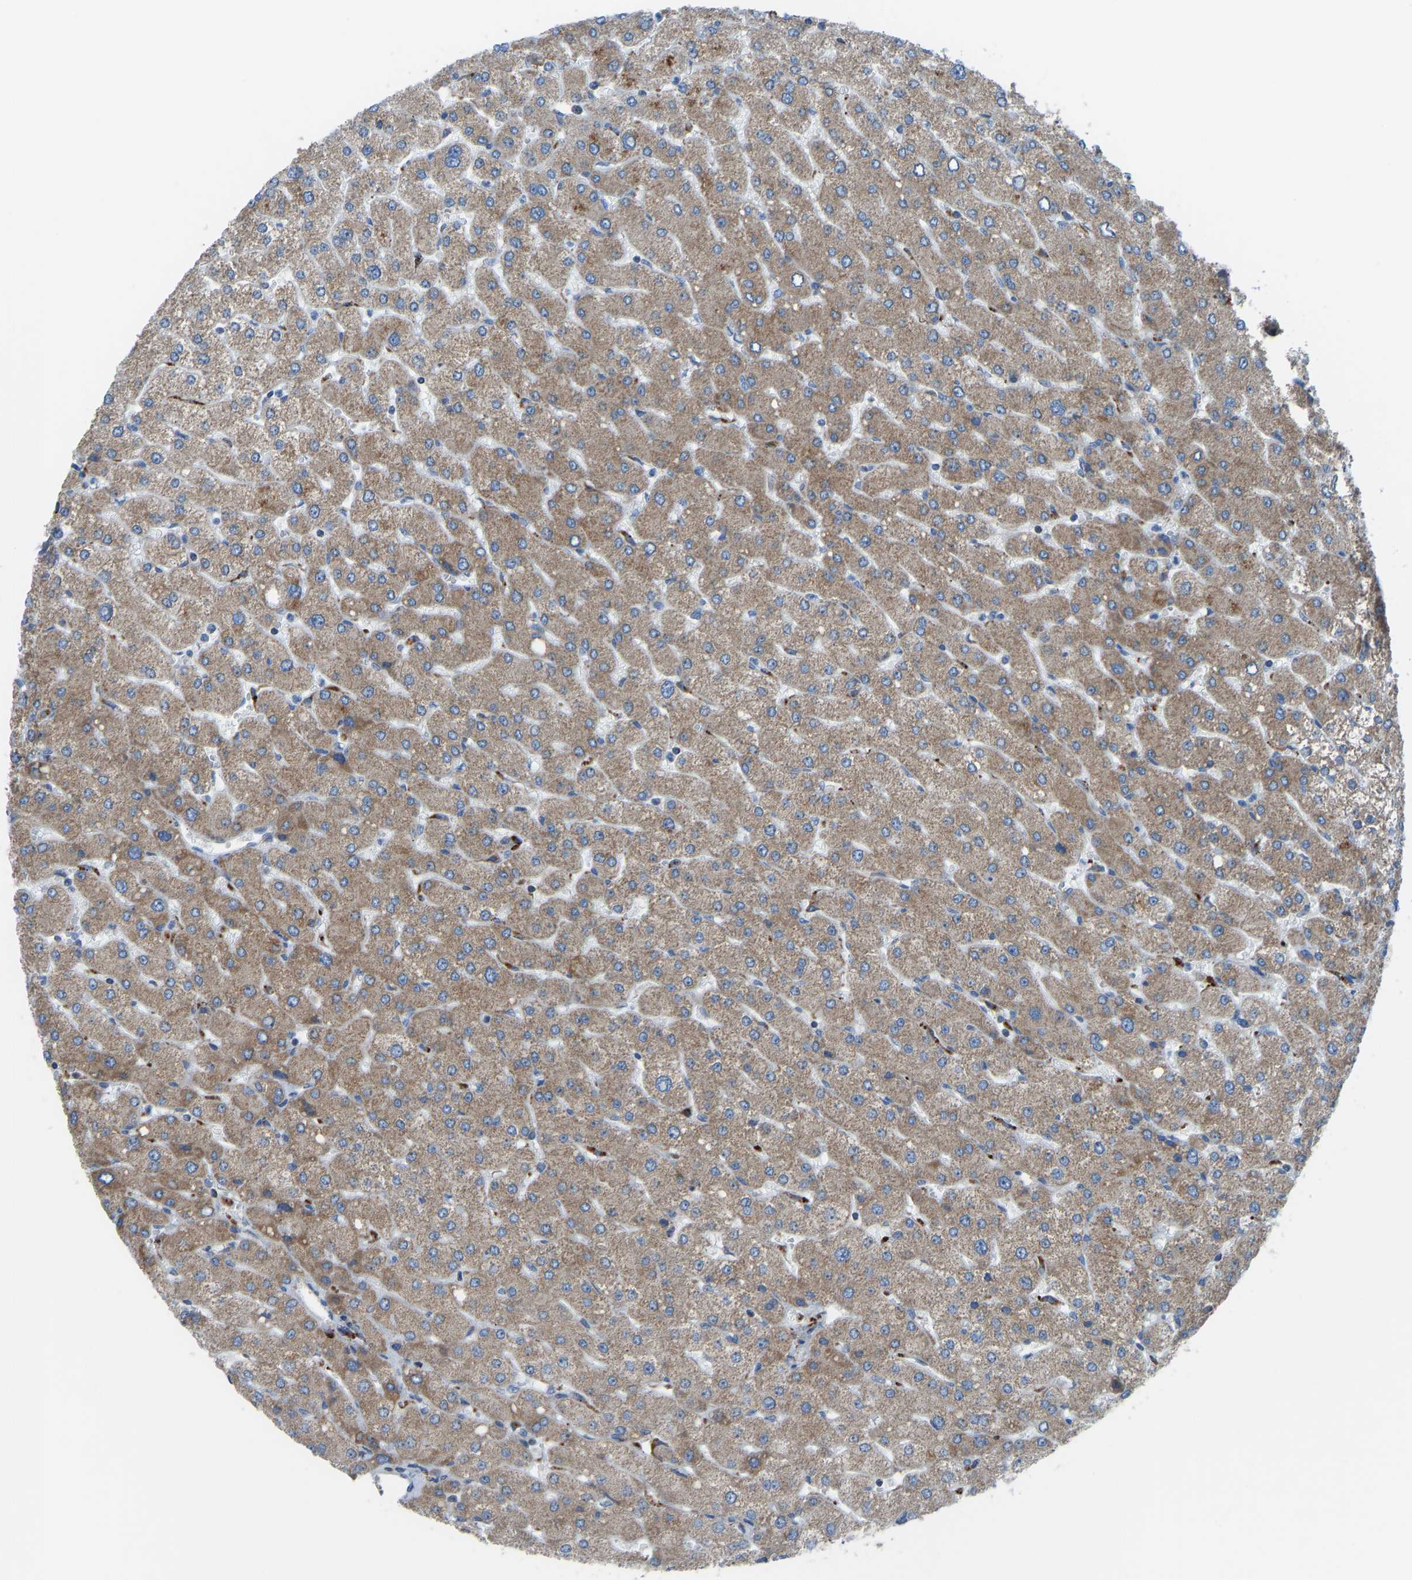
{"staining": {"intensity": "moderate", "quantity": ">75%", "location": "cytoplasmic/membranous"}, "tissue": "liver", "cell_type": "Cholangiocytes", "image_type": "normal", "snomed": [{"axis": "morphology", "description": "Normal tissue, NOS"}, {"axis": "topography", "description": "Liver"}], "caption": "About >75% of cholangiocytes in benign human liver demonstrate moderate cytoplasmic/membranous protein positivity as visualized by brown immunohistochemical staining.", "gene": "SMIM20", "patient": {"sex": "male", "age": 55}}